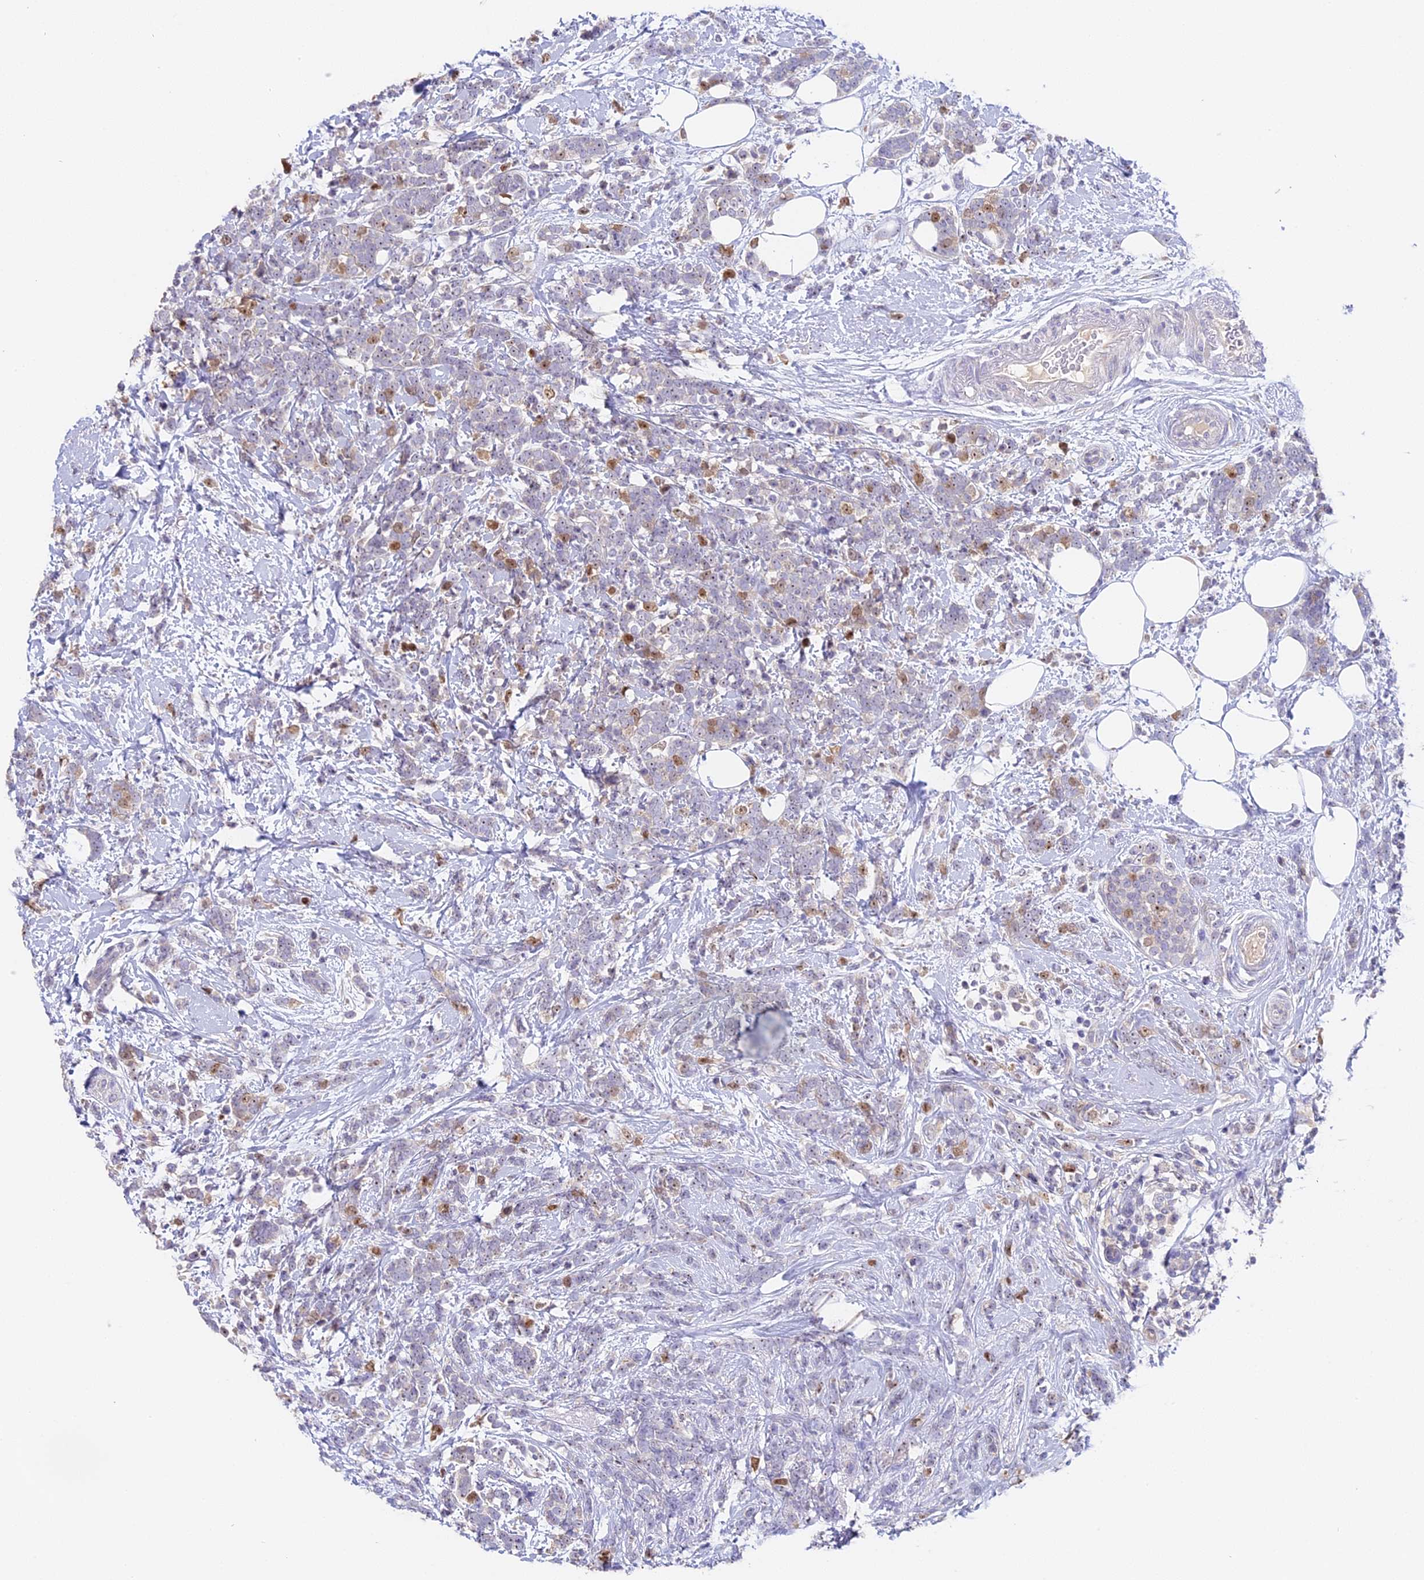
{"staining": {"intensity": "moderate", "quantity": "<25%", "location": "nuclear"}, "tissue": "breast cancer", "cell_type": "Tumor cells", "image_type": "cancer", "snomed": [{"axis": "morphology", "description": "Lobular carcinoma"}, {"axis": "topography", "description": "Breast"}], "caption": "Lobular carcinoma (breast) tissue displays moderate nuclear positivity in approximately <25% of tumor cells, visualized by immunohistochemistry.", "gene": "RAD51", "patient": {"sex": "female", "age": 58}}